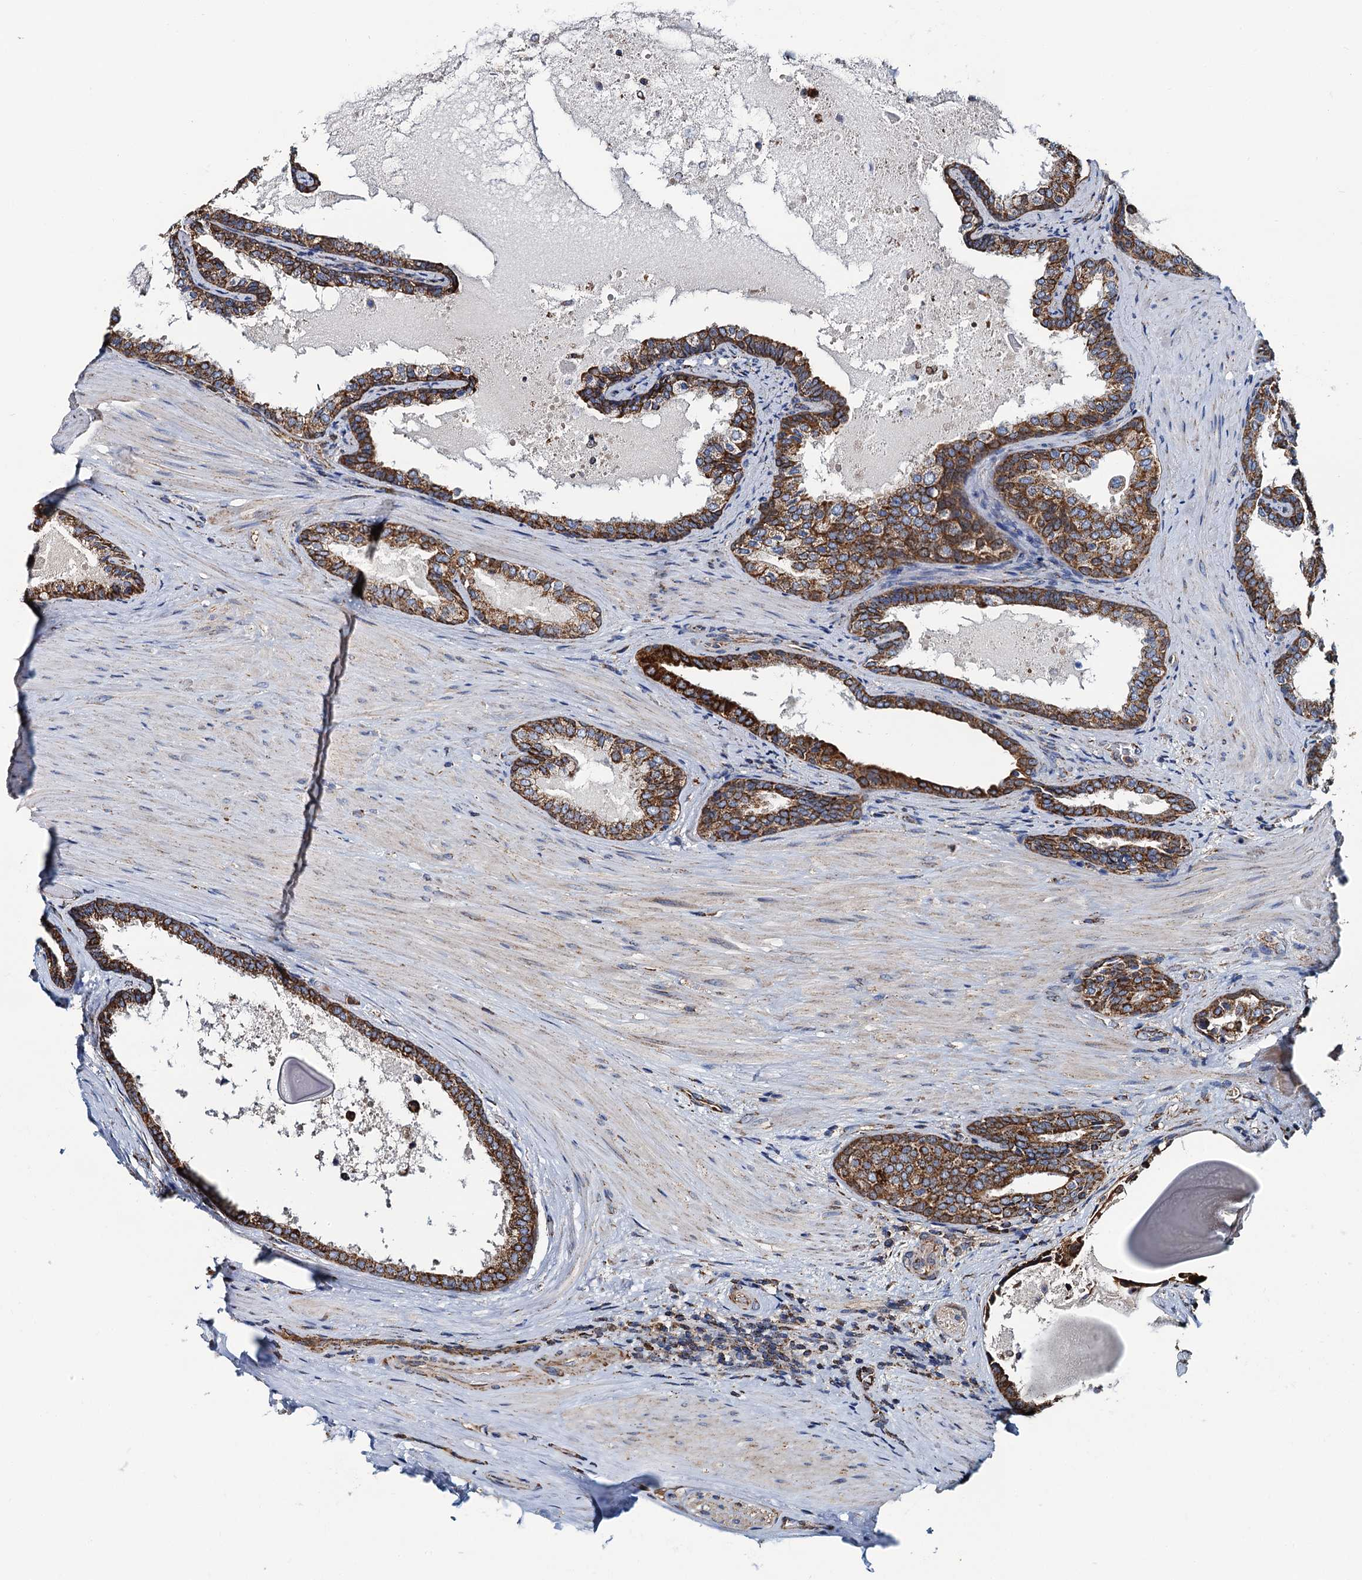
{"staining": {"intensity": "strong", "quantity": ">75%", "location": "cytoplasmic/membranous"}, "tissue": "prostate cancer", "cell_type": "Tumor cells", "image_type": "cancer", "snomed": [{"axis": "morphology", "description": "Adenocarcinoma, High grade"}, {"axis": "topography", "description": "Prostate"}], "caption": "IHC photomicrograph of neoplastic tissue: human prostate adenocarcinoma (high-grade) stained using immunohistochemistry reveals high levels of strong protein expression localized specifically in the cytoplasmic/membranous of tumor cells, appearing as a cytoplasmic/membranous brown color.", "gene": "AAGAB", "patient": {"sex": "male", "age": 65}}